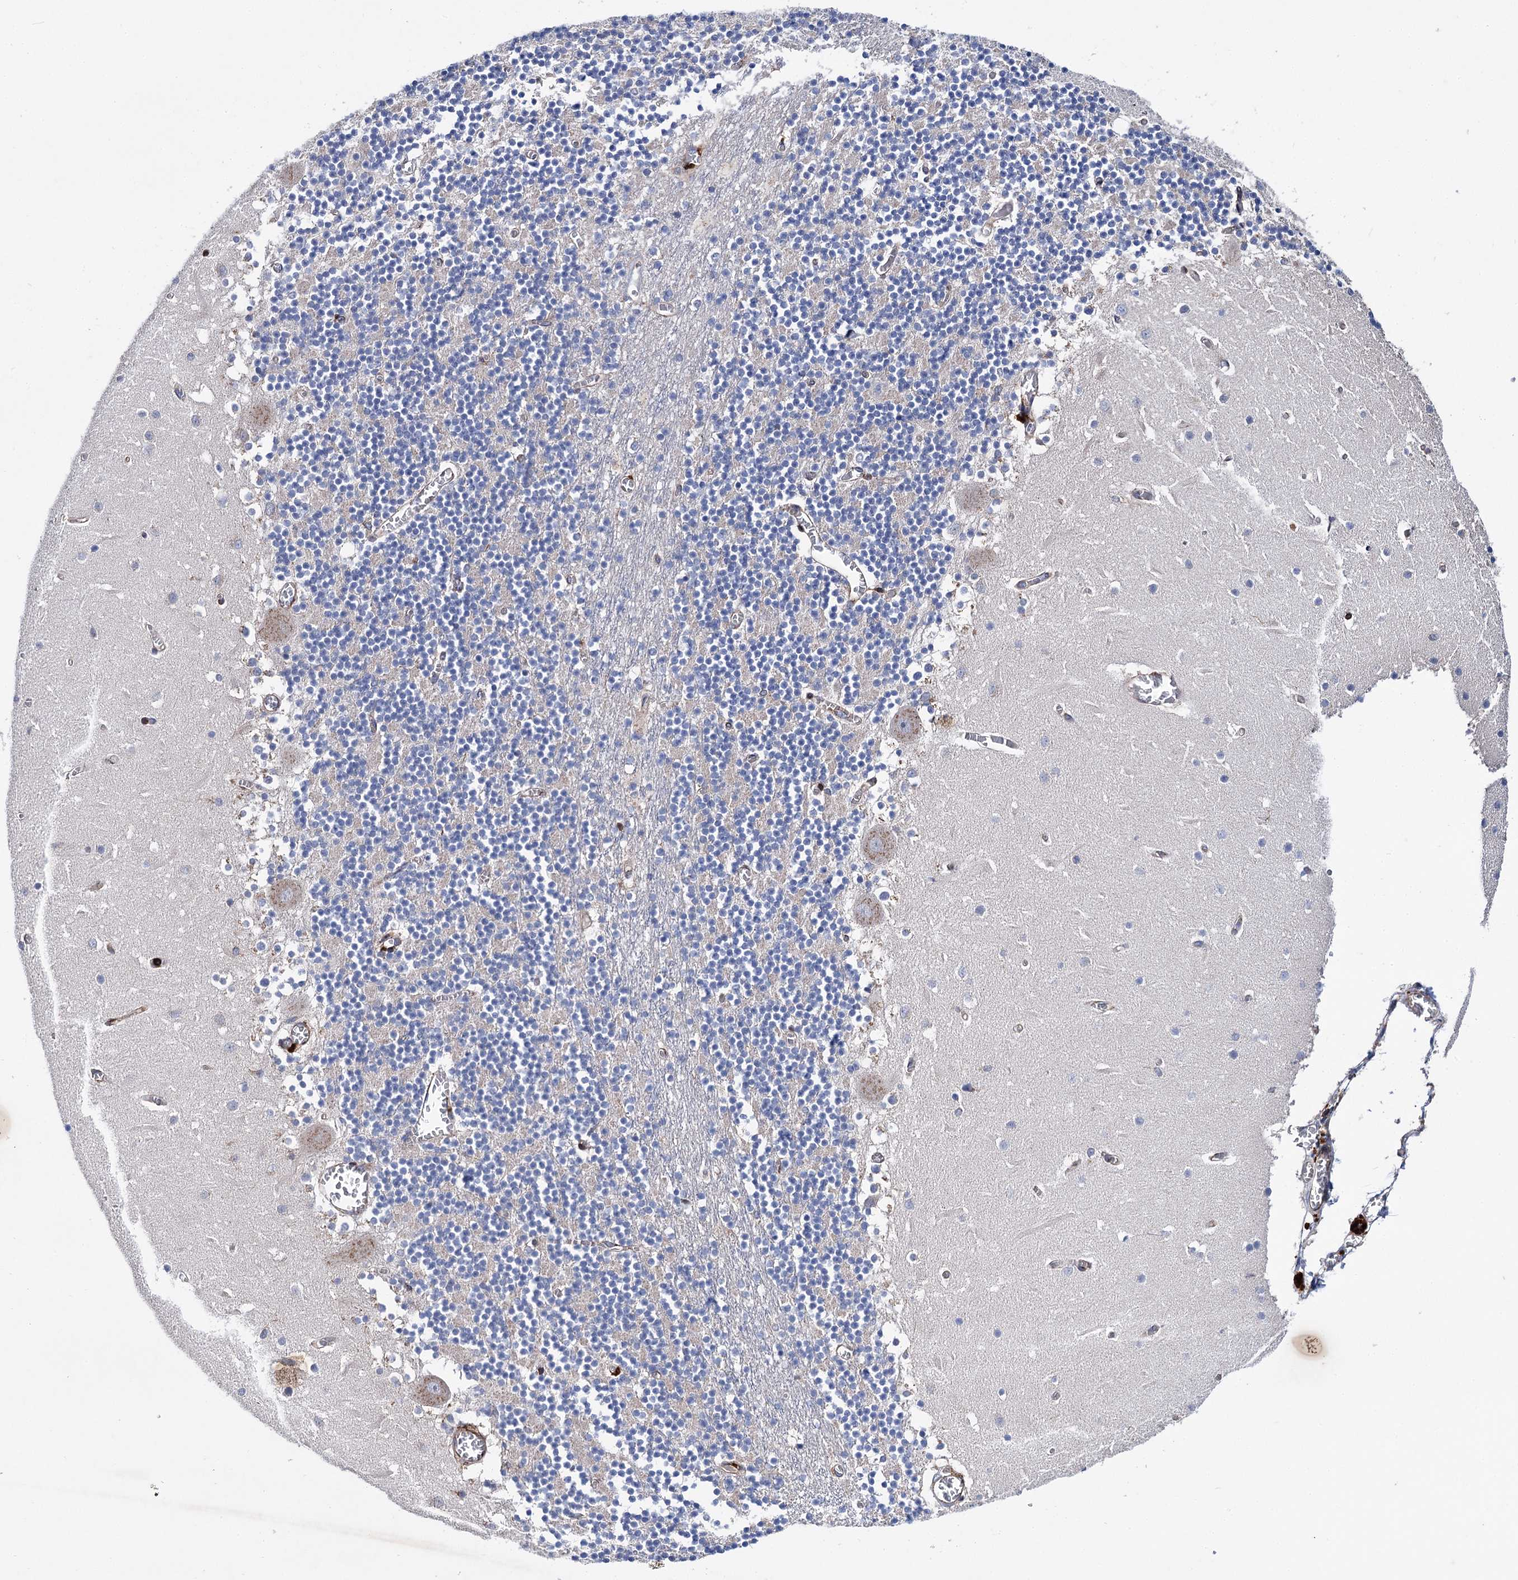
{"staining": {"intensity": "negative", "quantity": "none", "location": "none"}, "tissue": "cerebellum", "cell_type": "Cells in granular layer", "image_type": "normal", "snomed": [{"axis": "morphology", "description": "Normal tissue, NOS"}, {"axis": "topography", "description": "Cerebellum"}], "caption": "IHC micrograph of benign cerebellum: cerebellum stained with DAB (3,3'-diaminobenzidine) exhibits no significant protein positivity in cells in granular layer.", "gene": "SCPEP1", "patient": {"sex": "female", "age": 28}}